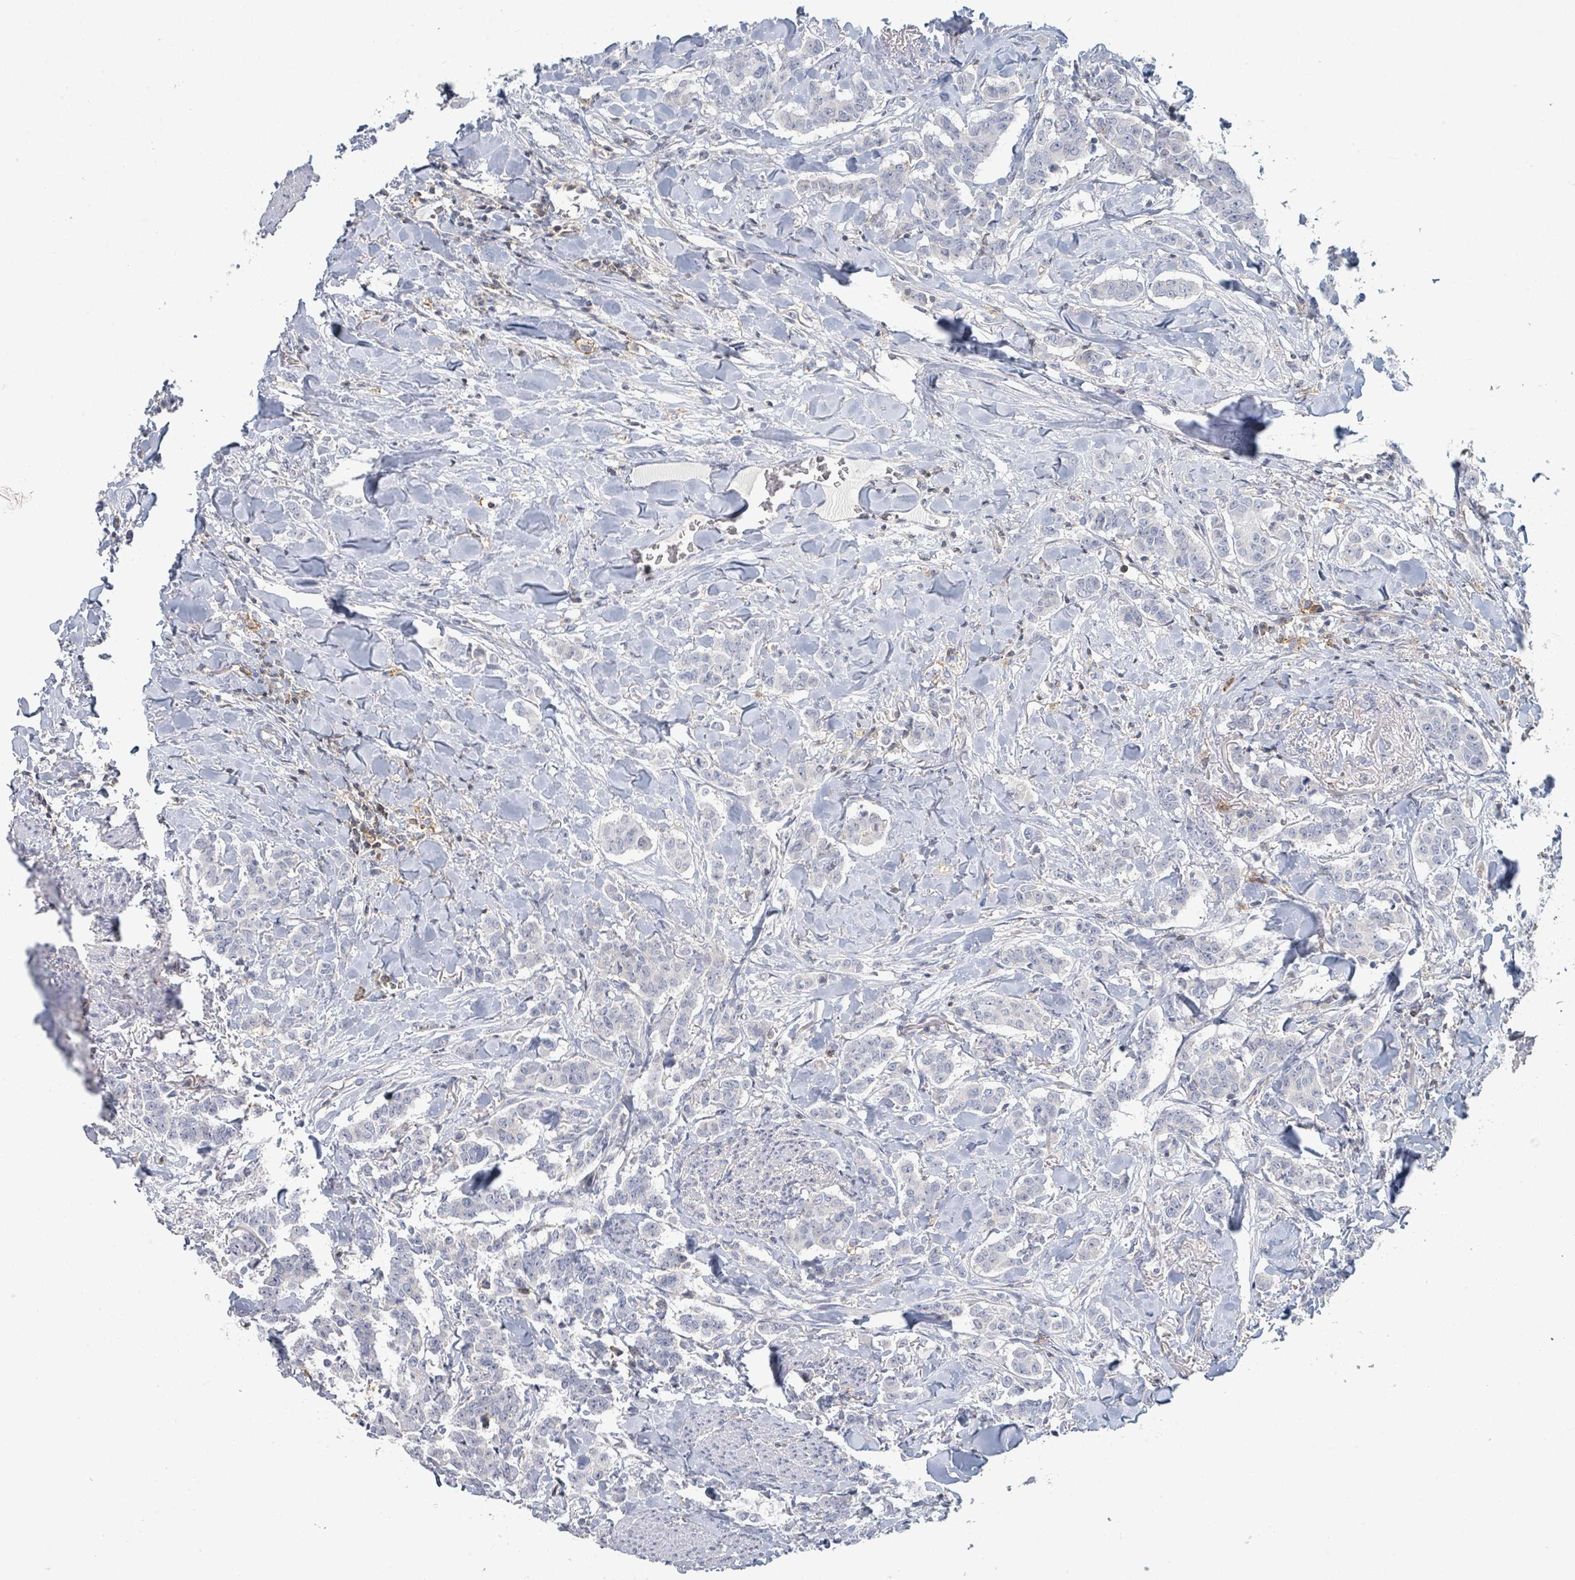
{"staining": {"intensity": "negative", "quantity": "none", "location": "none"}, "tissue": "breast cancer", "cell_type": "Tumor cells", "image_type": "cancer", "snomed": [{"axis": "morphology", "description": "Duct carcinoma"}, {"axis": "topography", "description": "Breast"}], "caption": "The image reveals no staining of tumor cells in breast cancer (invasive ductal carcinoma).", "gene": "TNFRSF14", "patient": {"sex": "female", "age": 40}}